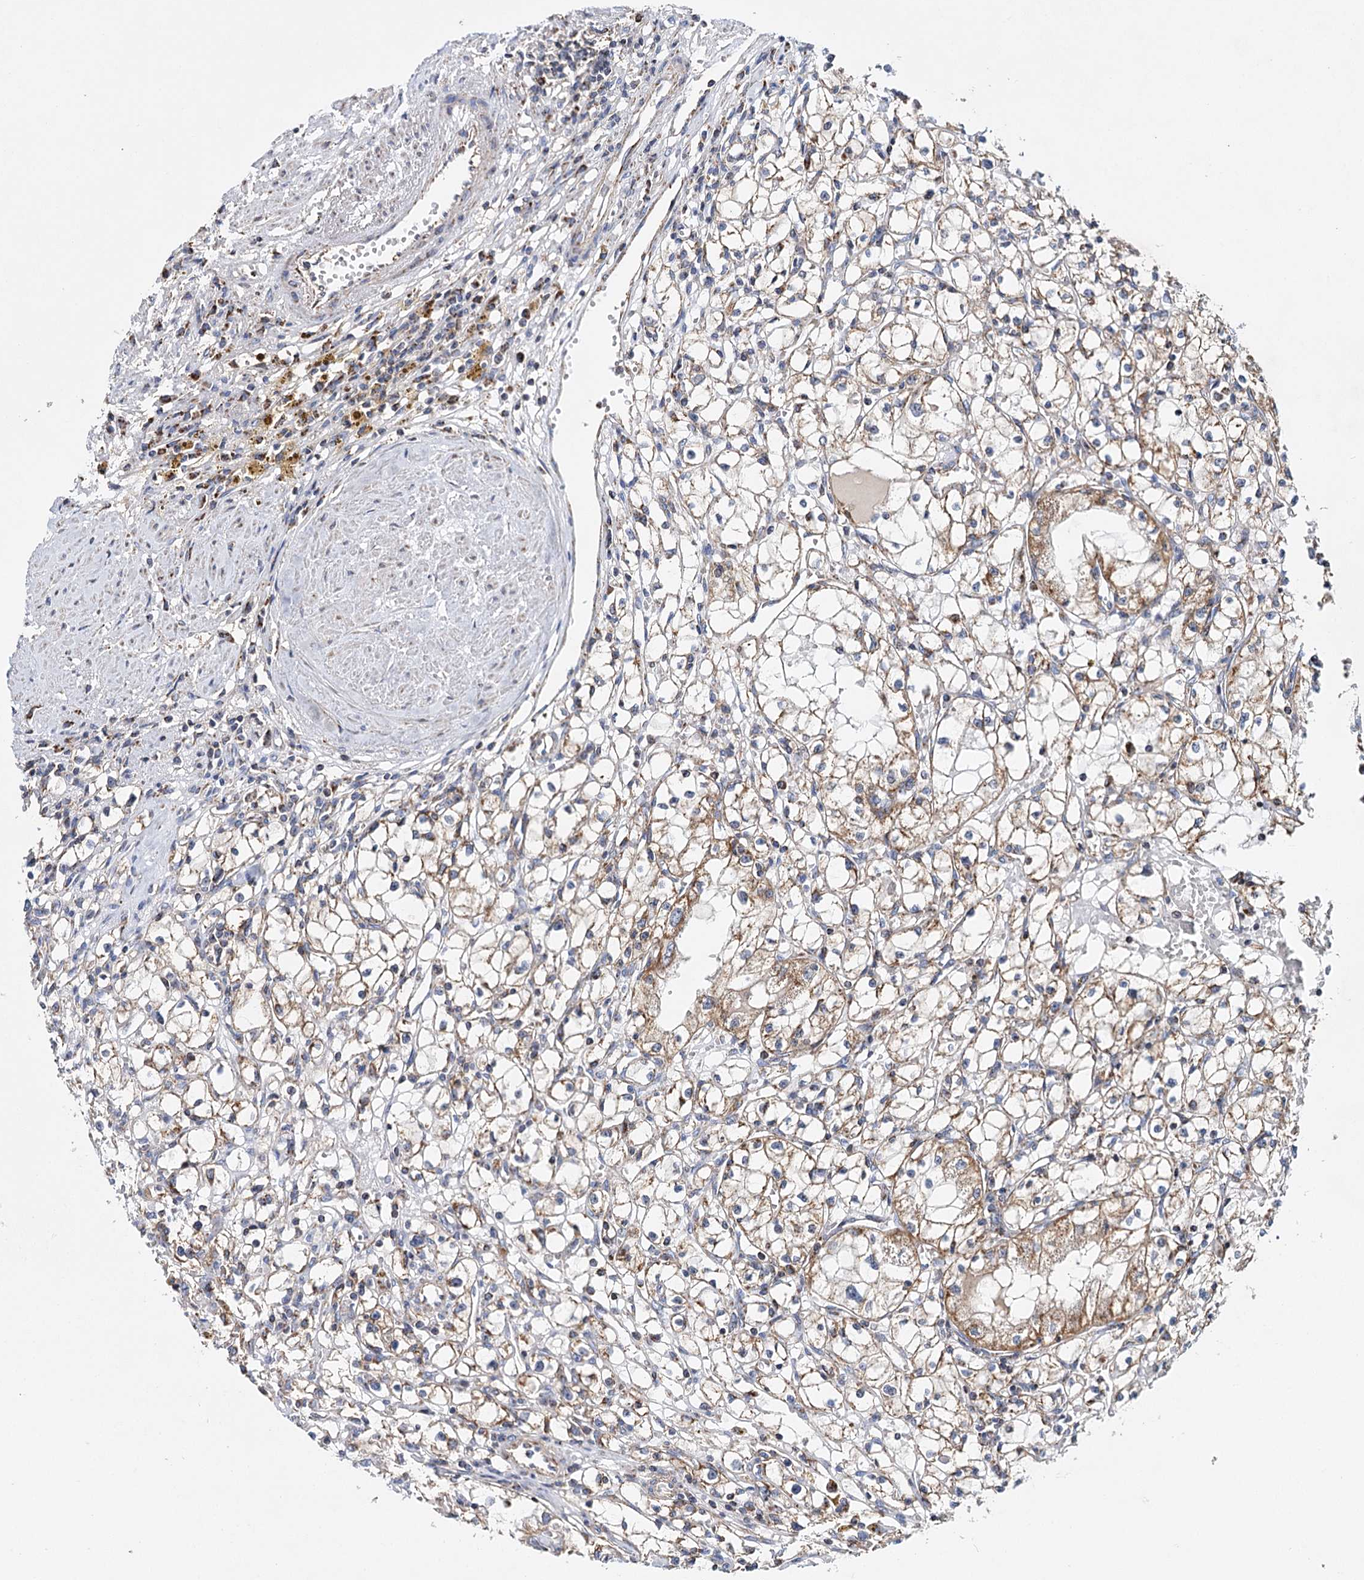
{"staining": {"intensity": "weak", "quantity": "25%-75%", "location": "cytoplasmic/membranous"}, "tissue": "renal cancer", "cell_type": "Tumor cells", "image_type": "cancer", "snomed": [{"axis": "morphology", "description": "Adenocarcinoma, NOS"}, {"axis": "topography", "description": "Kidney"}], "caption": "The immunohistochemical stain highlights weak cytoplasmic/membranous staining in tumor cells of renal adenocarcinoma tissue.", "gene": "CFAP46", "patient": {"sex": "male", "age": 56}}